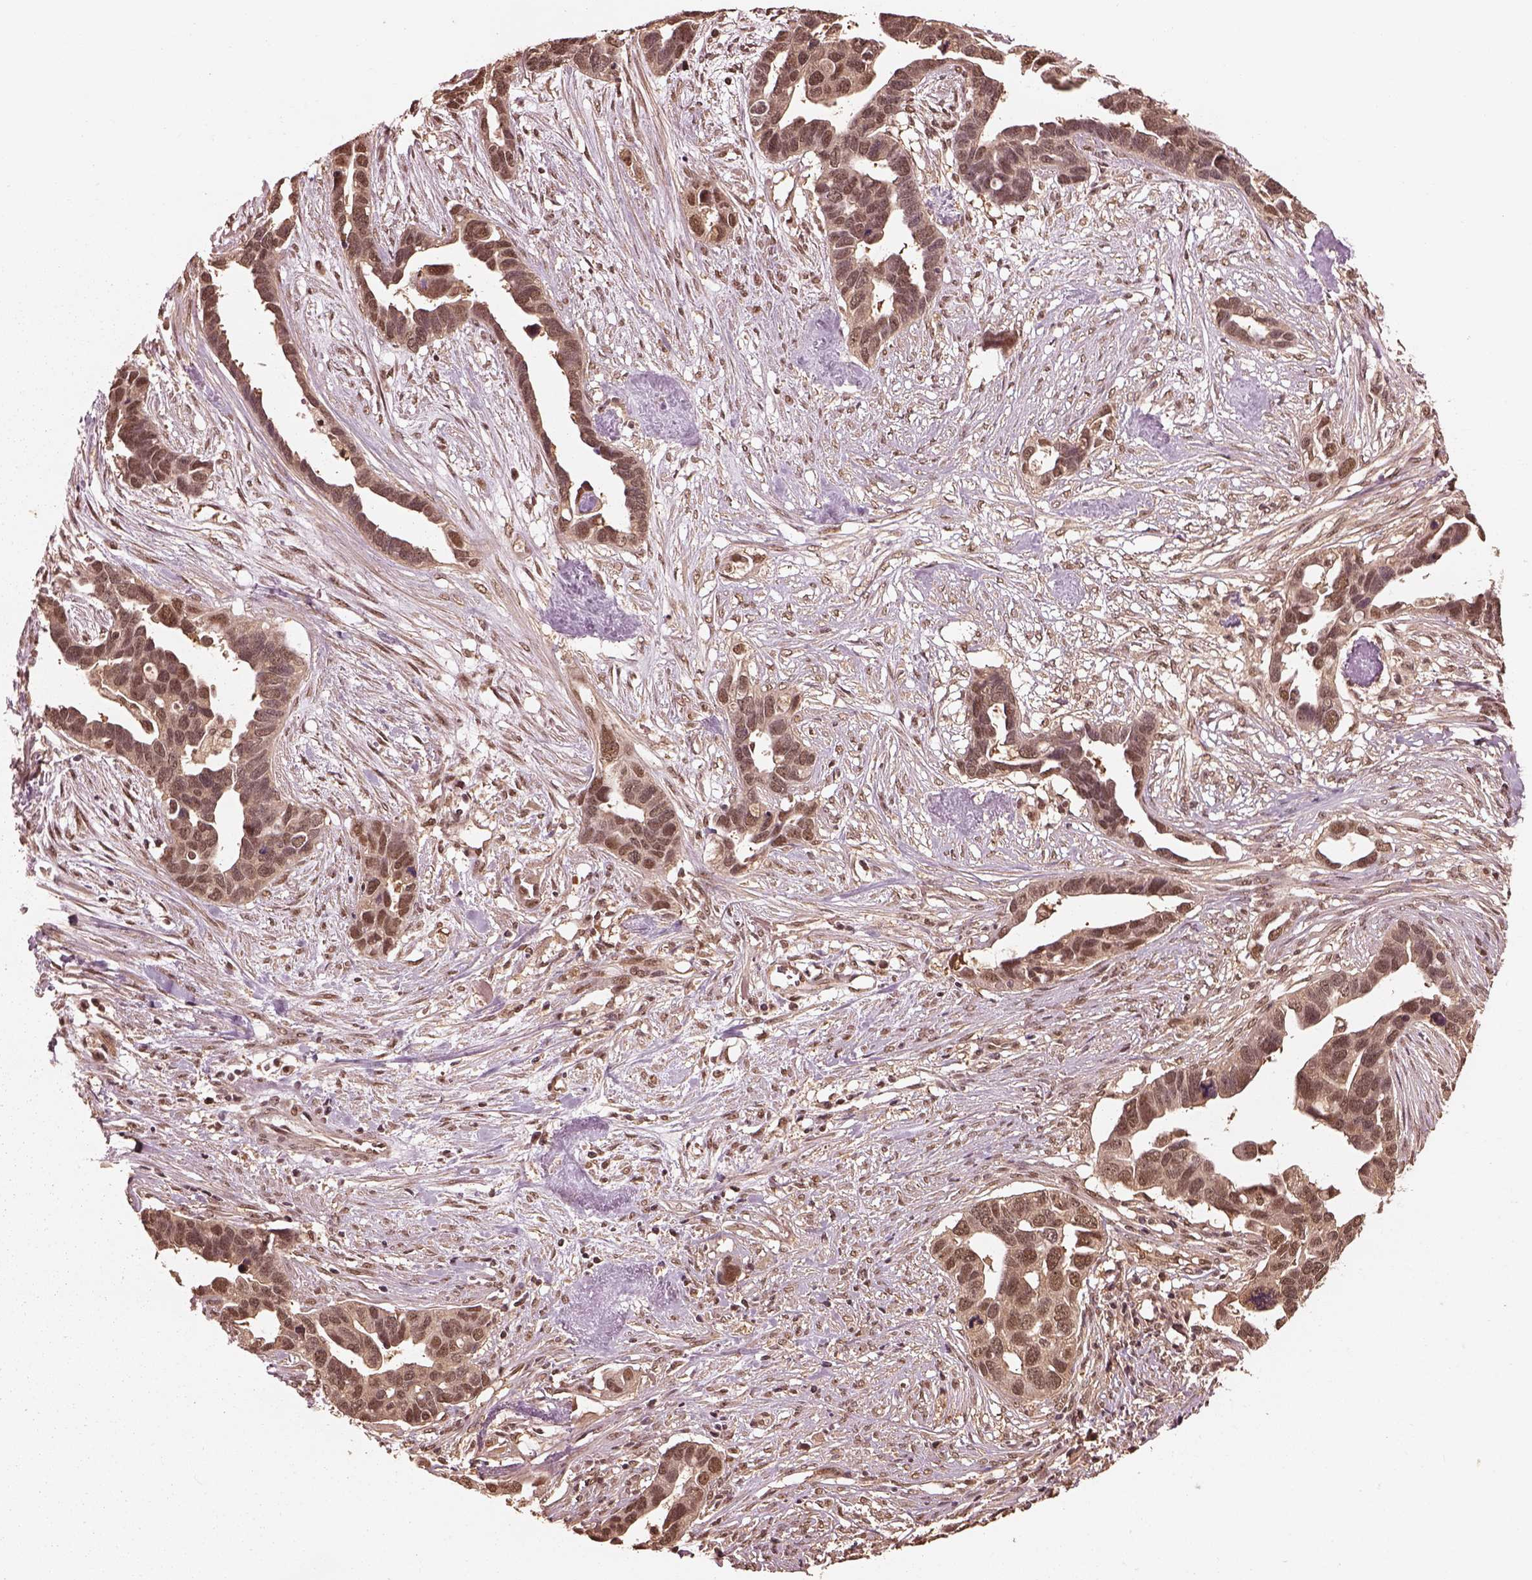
{"staining": {"intensity": "weak", "quantity": "25%-75%", "location": "cytoplasmic/membranous,nuclear"}, "tissue": "ovarian cancer", "cell_type": "Tumor cells", "image_type": "cancer", "snomed": [{"axis": "morphology", "description": "Cystadenocarcinoma, serous, NOS"}, {"axis": "topography", "description": "Ovary"}], "caption": "Immunohistochemistry of serous cystadenocarcinoma (ovarian) displays low levels of weak cytoplasmic/membranous and nuclear expression in about 25%-75% of tumor cells.", "gene": "PSMC5", "patient": {"sex": "female", "age": 54}}